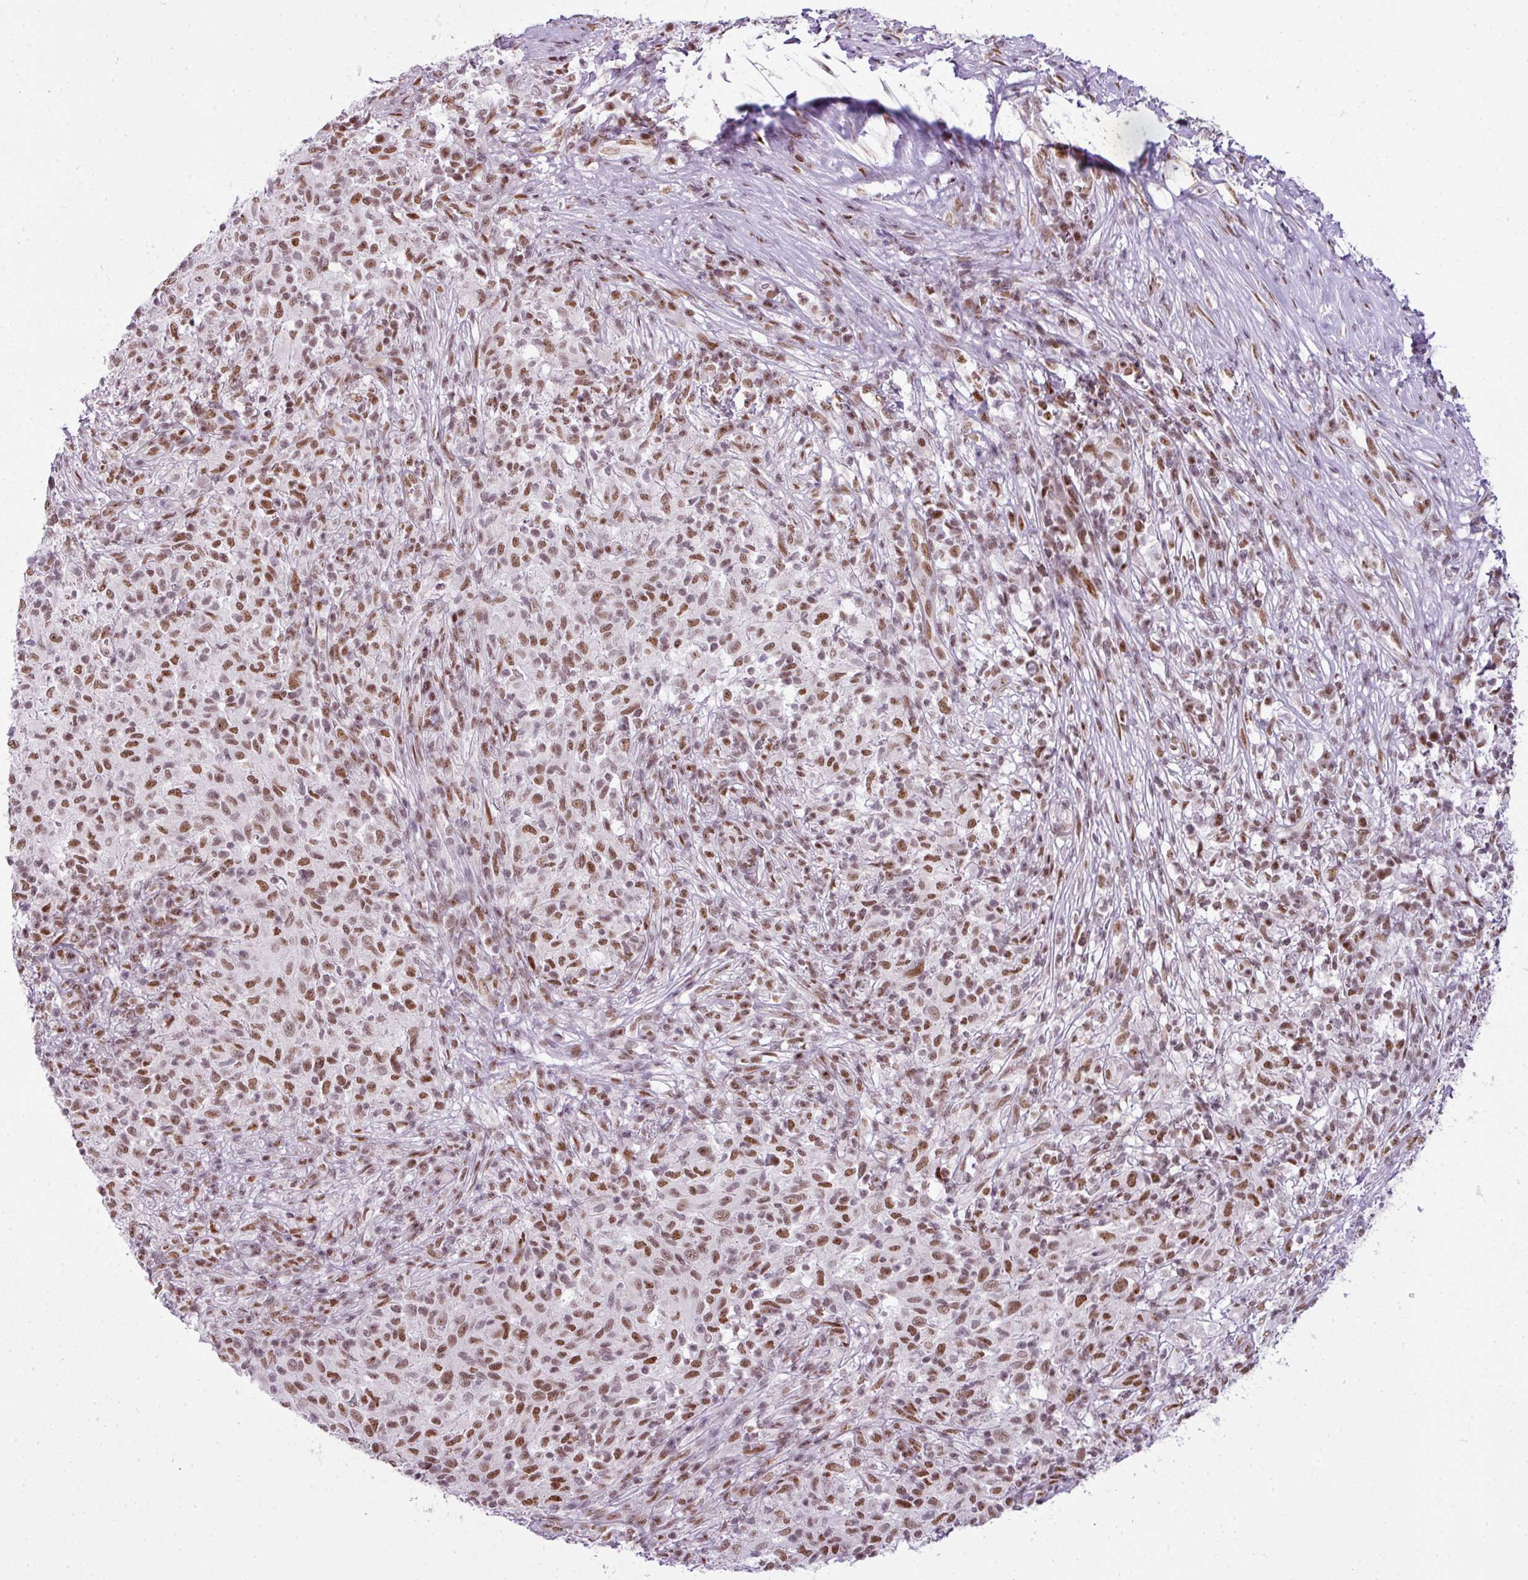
{"staining": {"intensity": "moderate", "quantity": ">75%", "location": "nuclear"}, "tissue": "melanoma", "cell_type": "Tumor cells", "image_type": "cancer", "snomed": [{"axis": "morphology", "description": "Malignant melanoma, NOS"}, {"axis": "topography", "description": "Skin"}], "caption": "Protein staining by immunohistochemistry shows moderate nuclear positivity in approximately >75% of tumor cells in melanoma.", "gene": "ARL6IP4", "patient": {"sex": "male", "age": 66}}